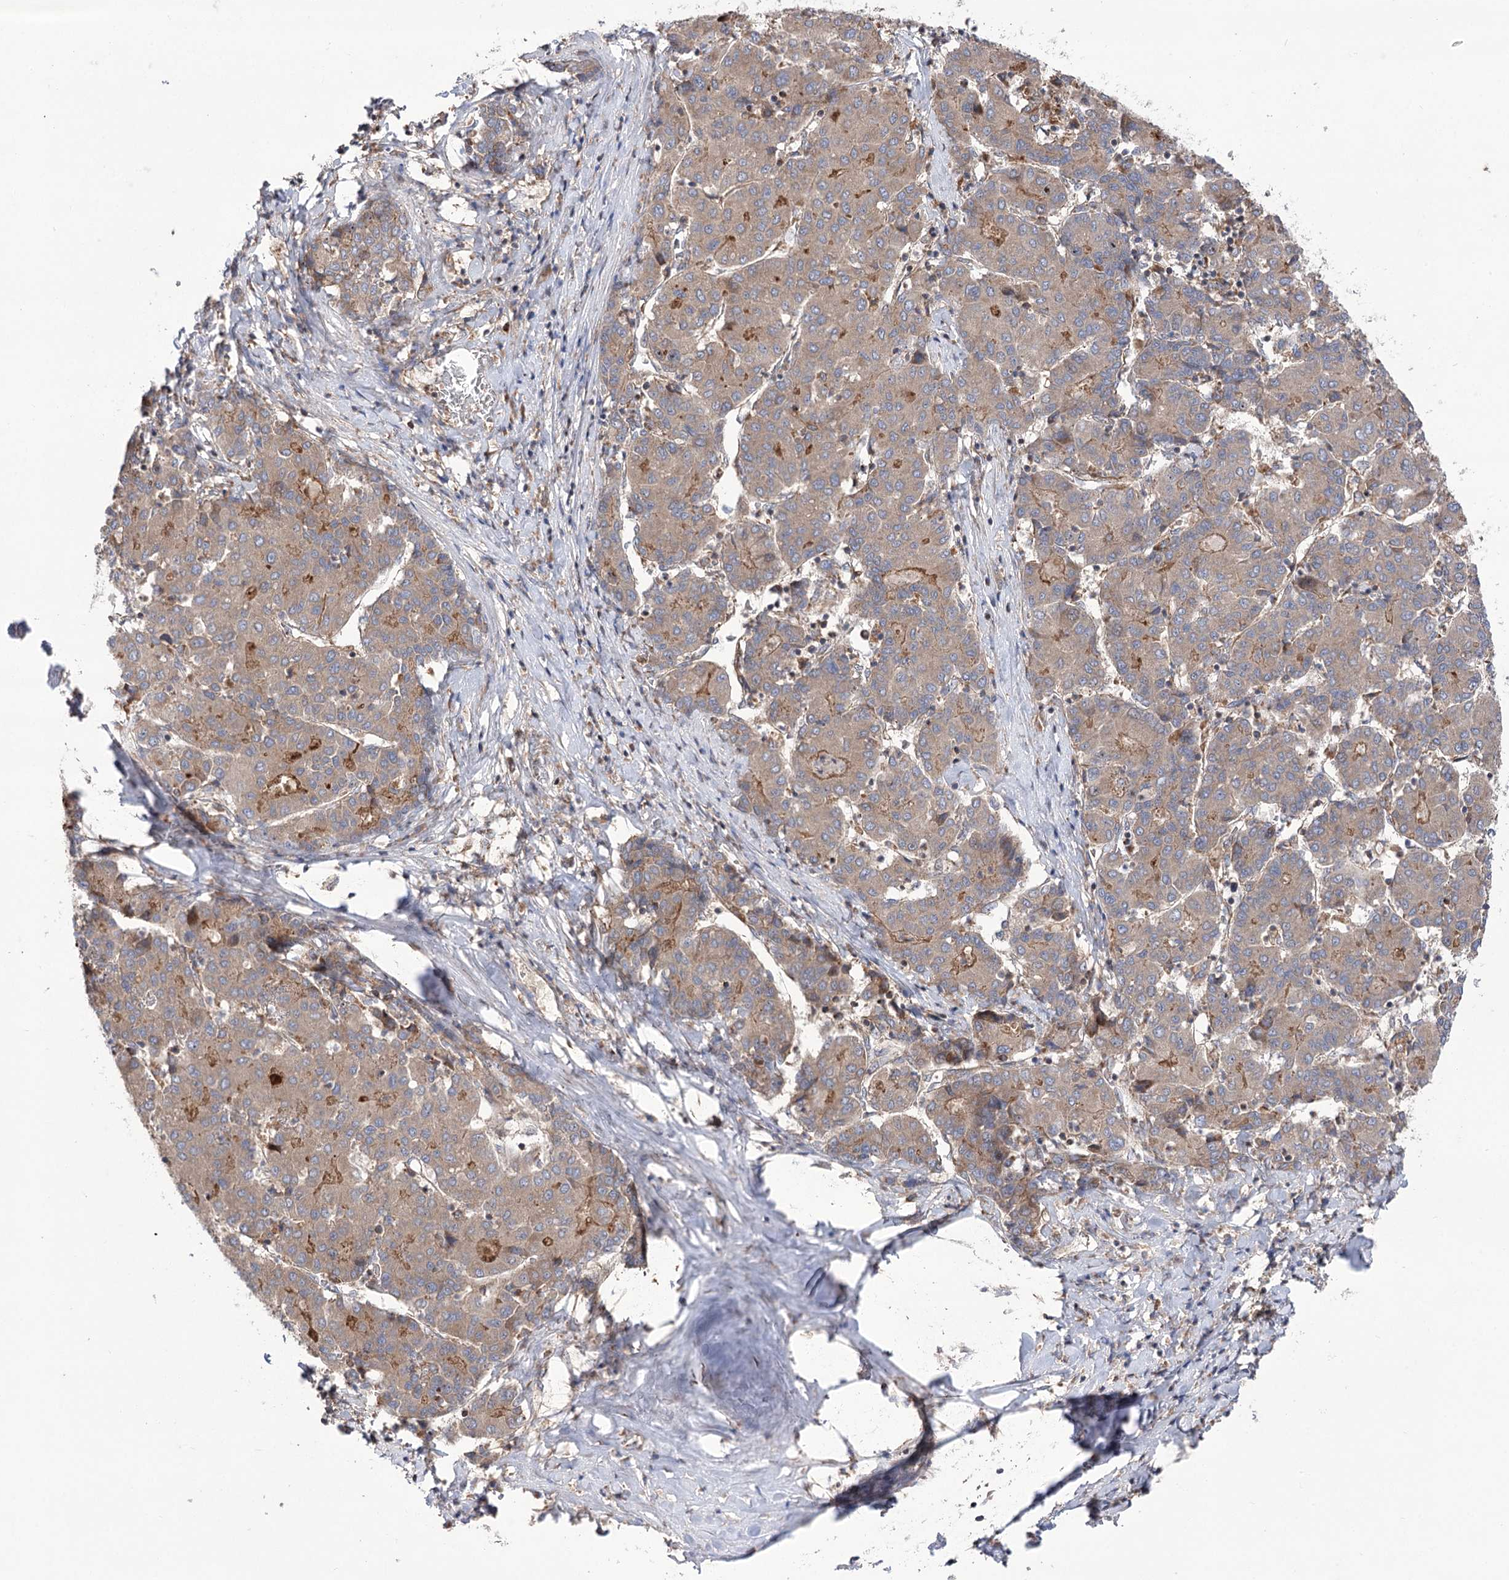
{"staining": {"intensity": "weak", "quantity": ">75%", "location": "cytoplasmic/membranous"}, "tissue": "liver cancer", "cell_type": "Tumor cells", "image_type": "cancer", "snomed": [{"axis": "morphology", "description": "Carcinoma, Hepatocellular, NOS"}, {"axis": "topography", "description": "Liver"}], "caption": "Tumor cells reveal low levels of weak cytoplasmic/membranous staining in about >75% of cells in liver hepatocellular carcinoma.", "gene": "VPS37B", "patient": {"sex": "male", "age": 65}}